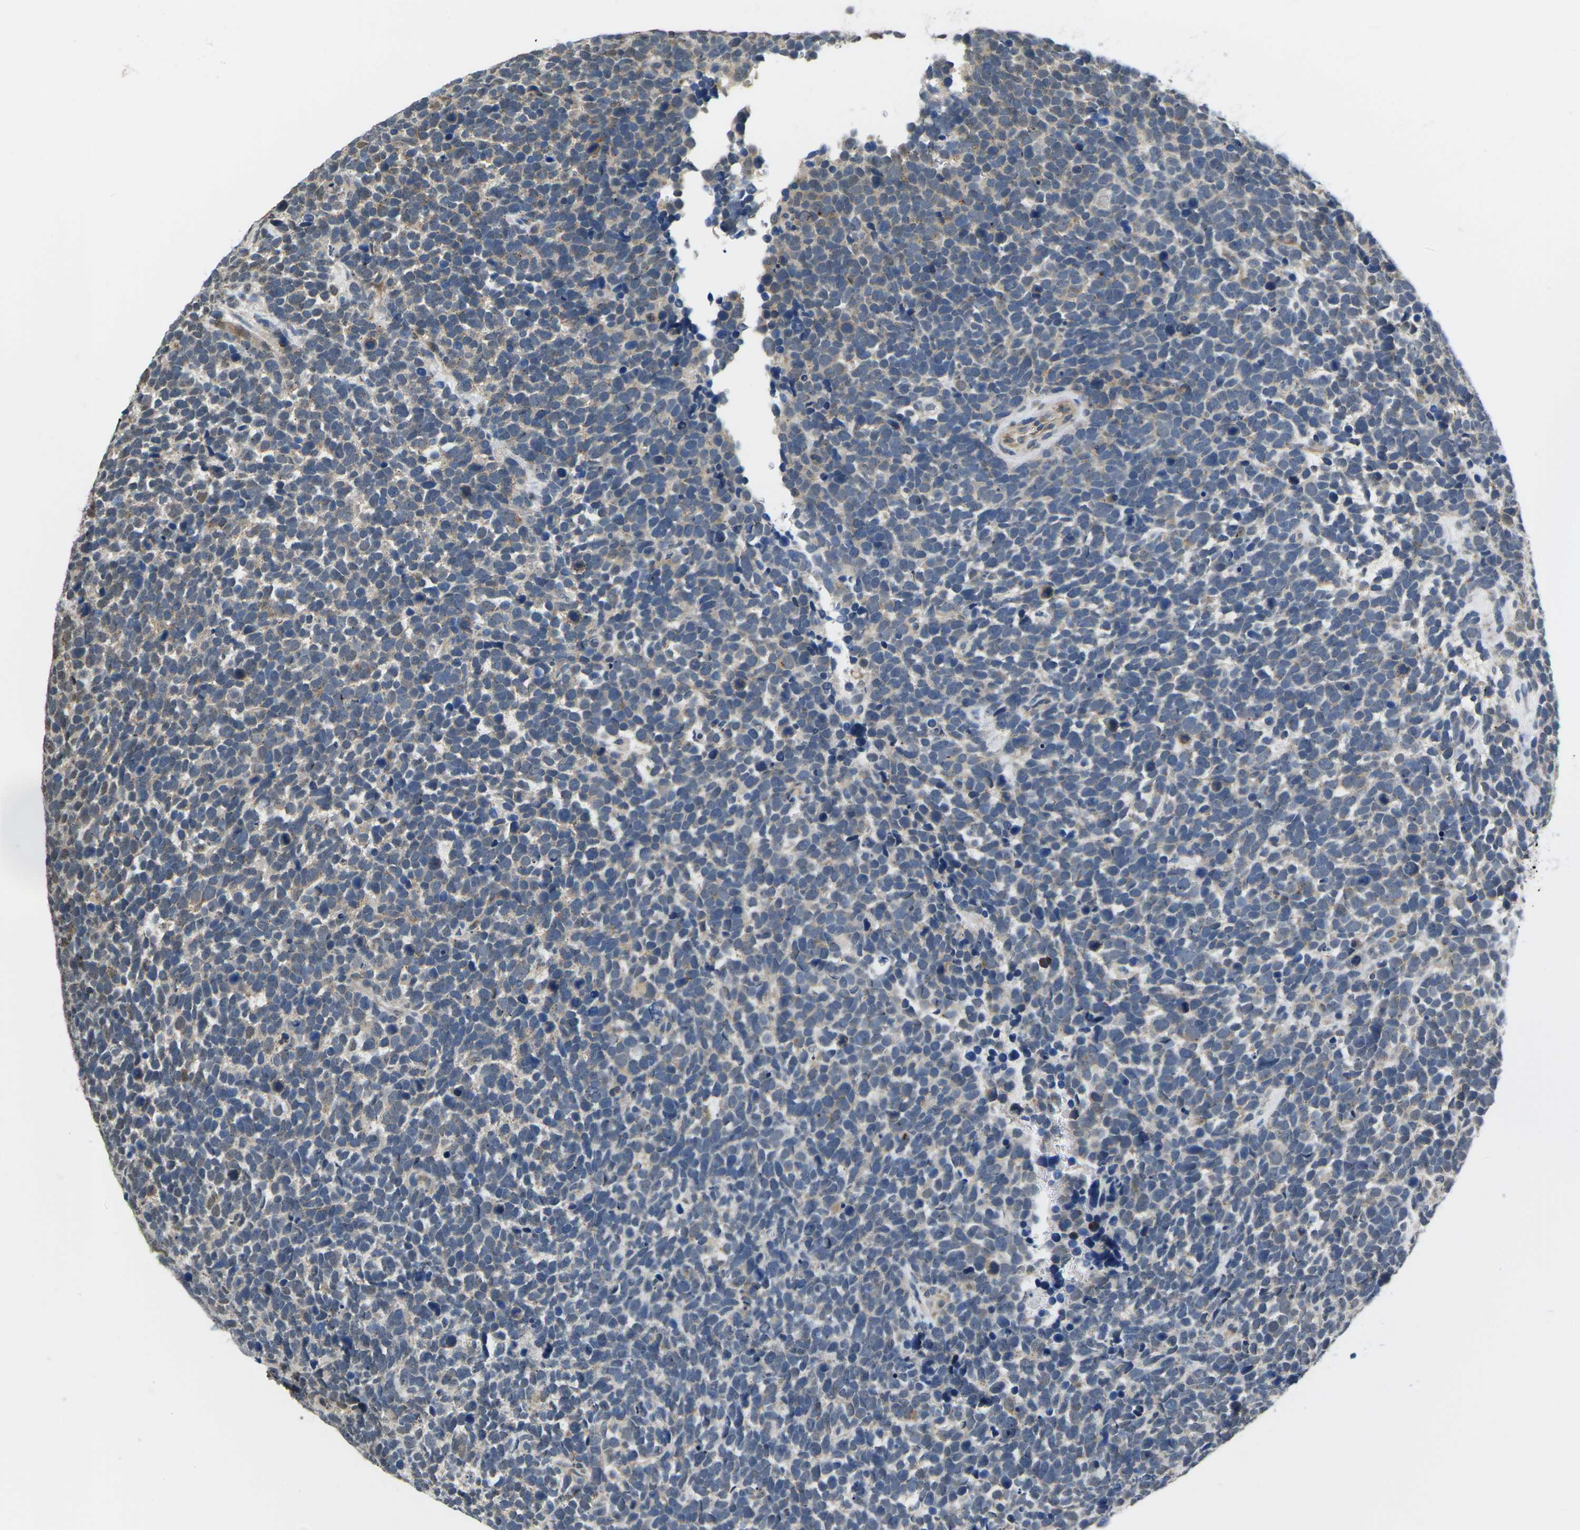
{"staining": {"intensity": "negative", "quantity": "none", "location": "none"}, "tissue": "urothelial cancer", "cell_type": "Tumor cells", "image_type": "cancer", "snomed": [{"axis": "morphology", "description": "Urothelial carcinoma, High grade"}, {"axis": "topography", "description": "Urinary bladder"}], "caption": "DAB immunohistochemical staining of human urothelial cancer demonstrates no significant staining in tumor cells.", "gene": "ERBB4", "patient": {"sex": "female", "age": 82}}